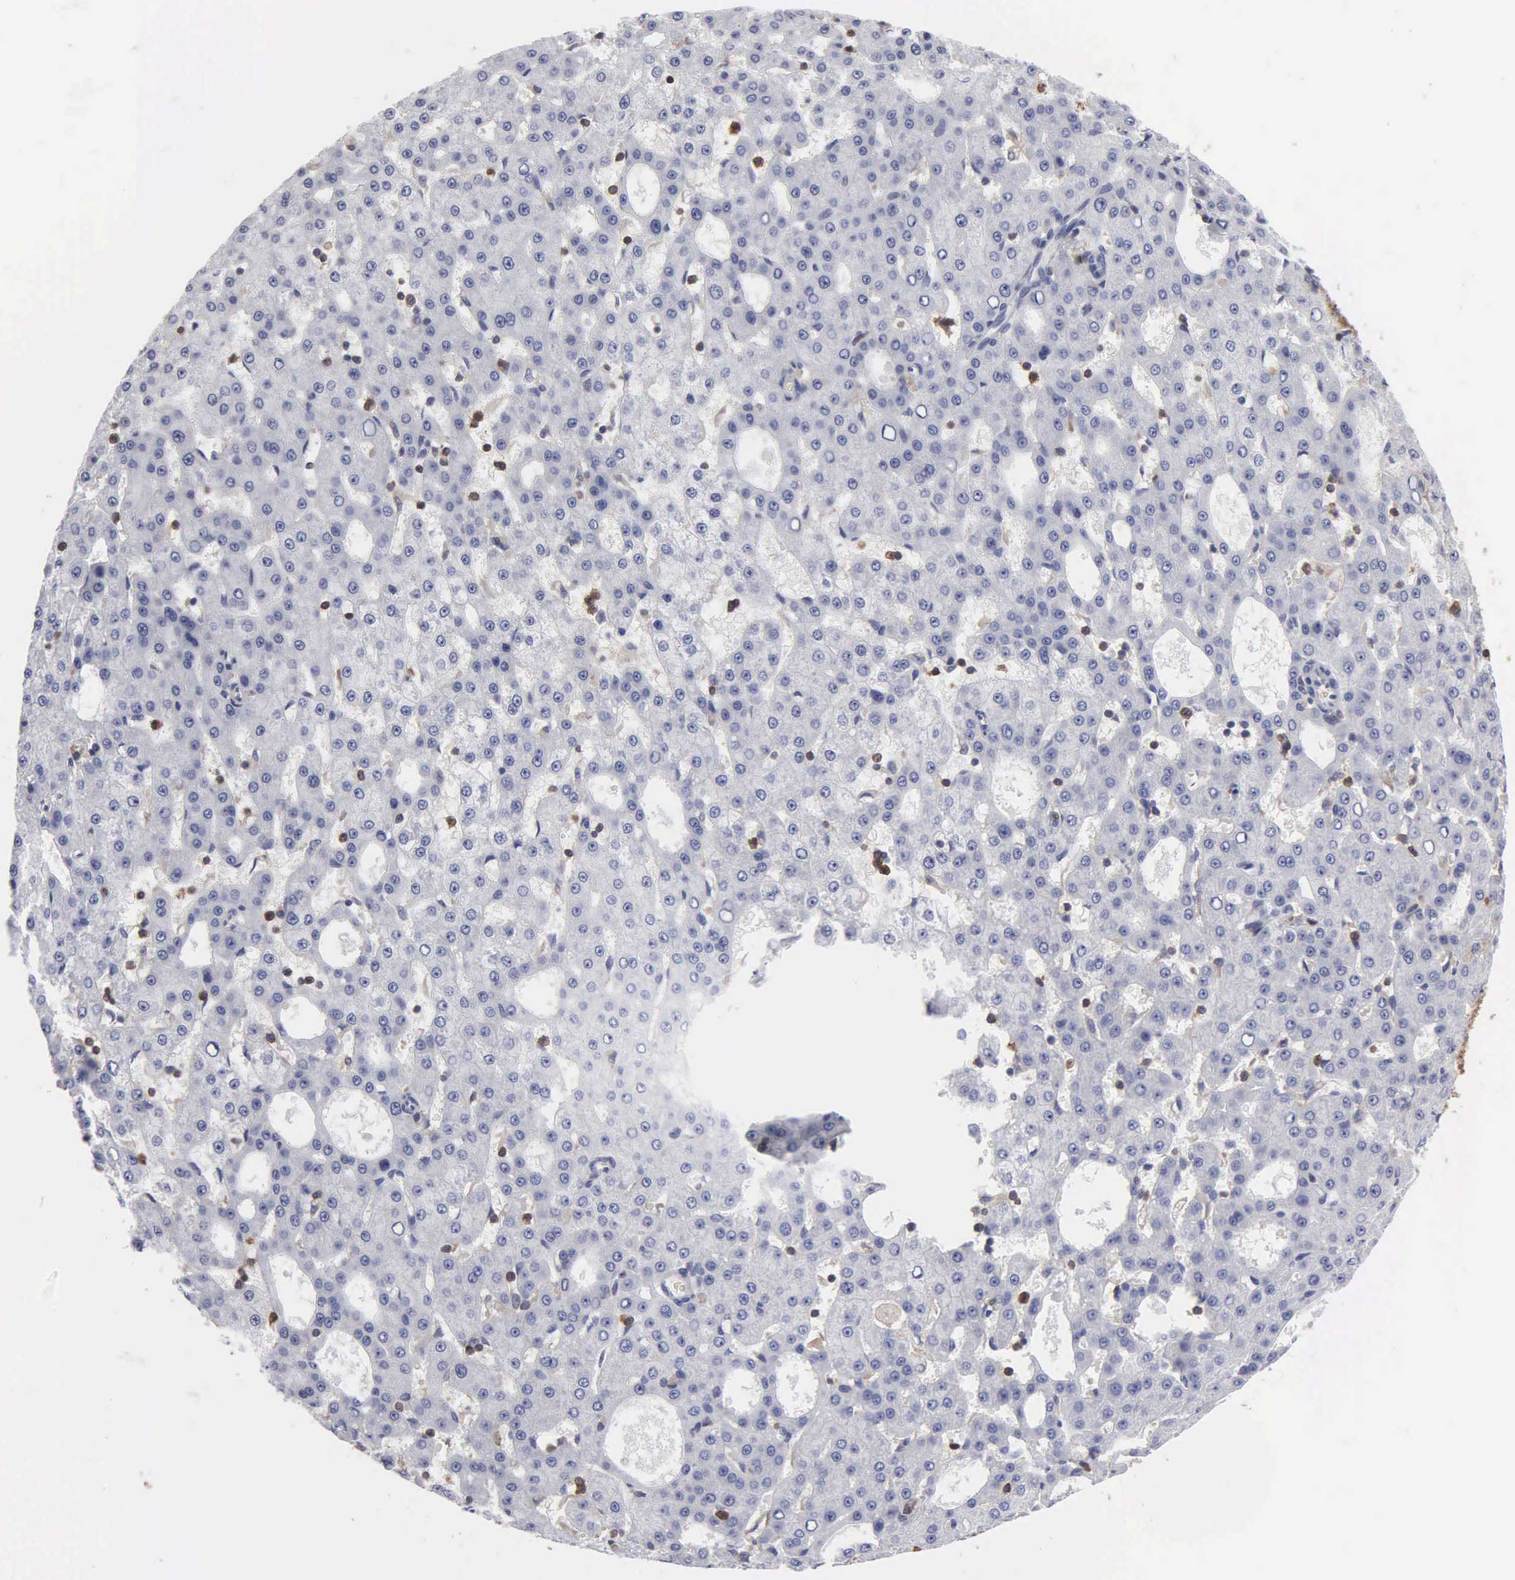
{"staining": {"intensity": "negative", "quantity": "none", "location": "none"}, "tissue": "liver cancer", "cell_type": "Tumor cells", "image_type": "cancer", "snomed": [{"axis": "morphology", "description": "Carcinoma, Hepatocellular, NOS"}, {"axis": "topography", "description": "Liver"}], "caption": "A photomicrograph of human hepatocellular carcinoma (liver) is negative for staining in tumor cells.", "gene": "G6PD", "patient": {"sex": "male", "age": 47}}